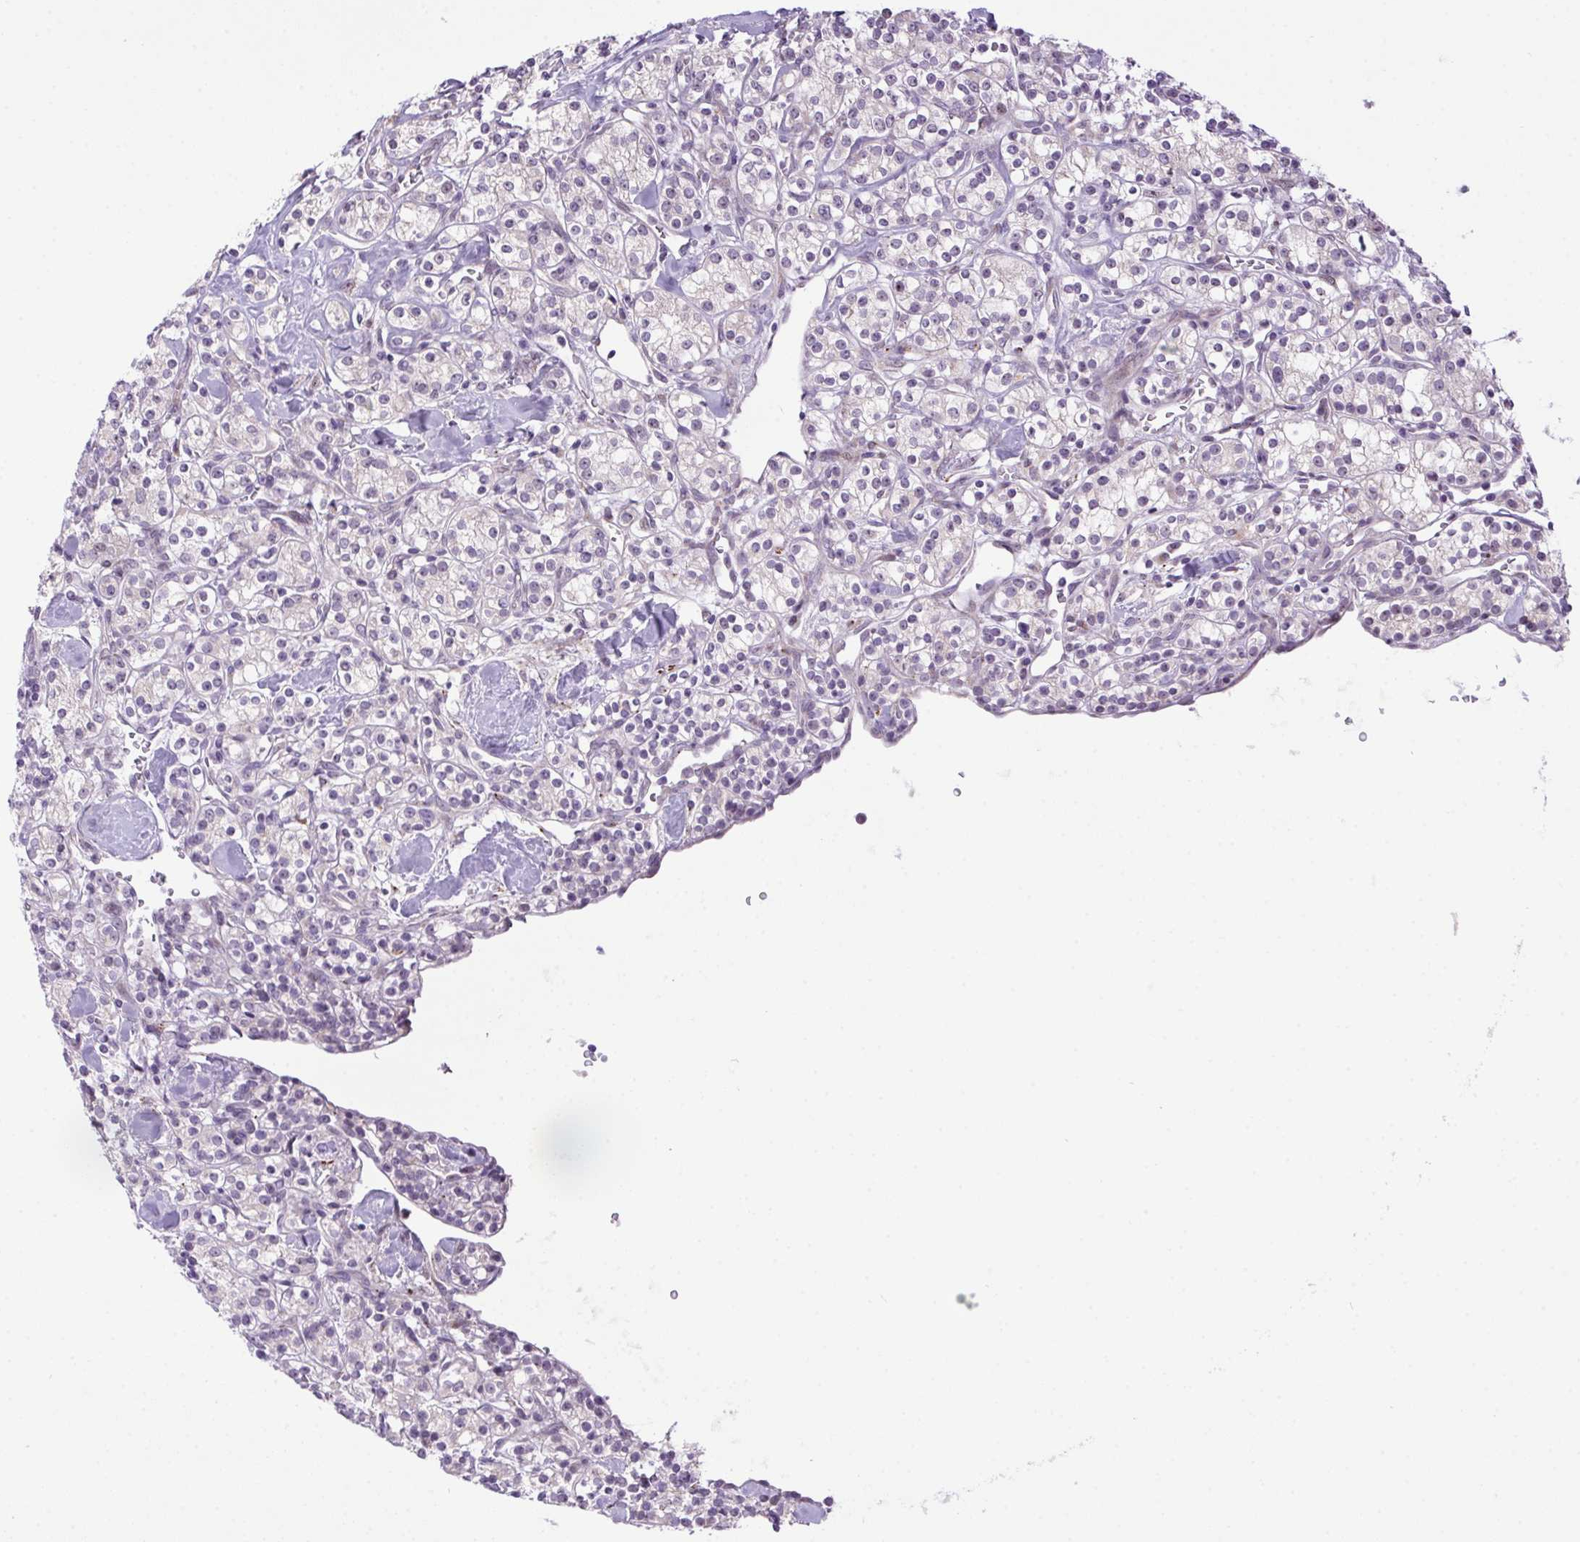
{"staining": {"intensity": "negative", "quantity": "none", "location": "none"}, "tissue": "renal cancer", "cell_type": "Tumor cells", "image_type": "cancer", "snomed": [{"axis": "morphology", "description": "Adenocarcinoma, NOS"}, {"axis": "topography", "description": "Kidney"}], "caption": "Renal cancer was stained to show a protein in brown. There is no significant expression in tumor cells.", "gene": "LRRTM1", "patient": {"sex": "male", "age": 77}}